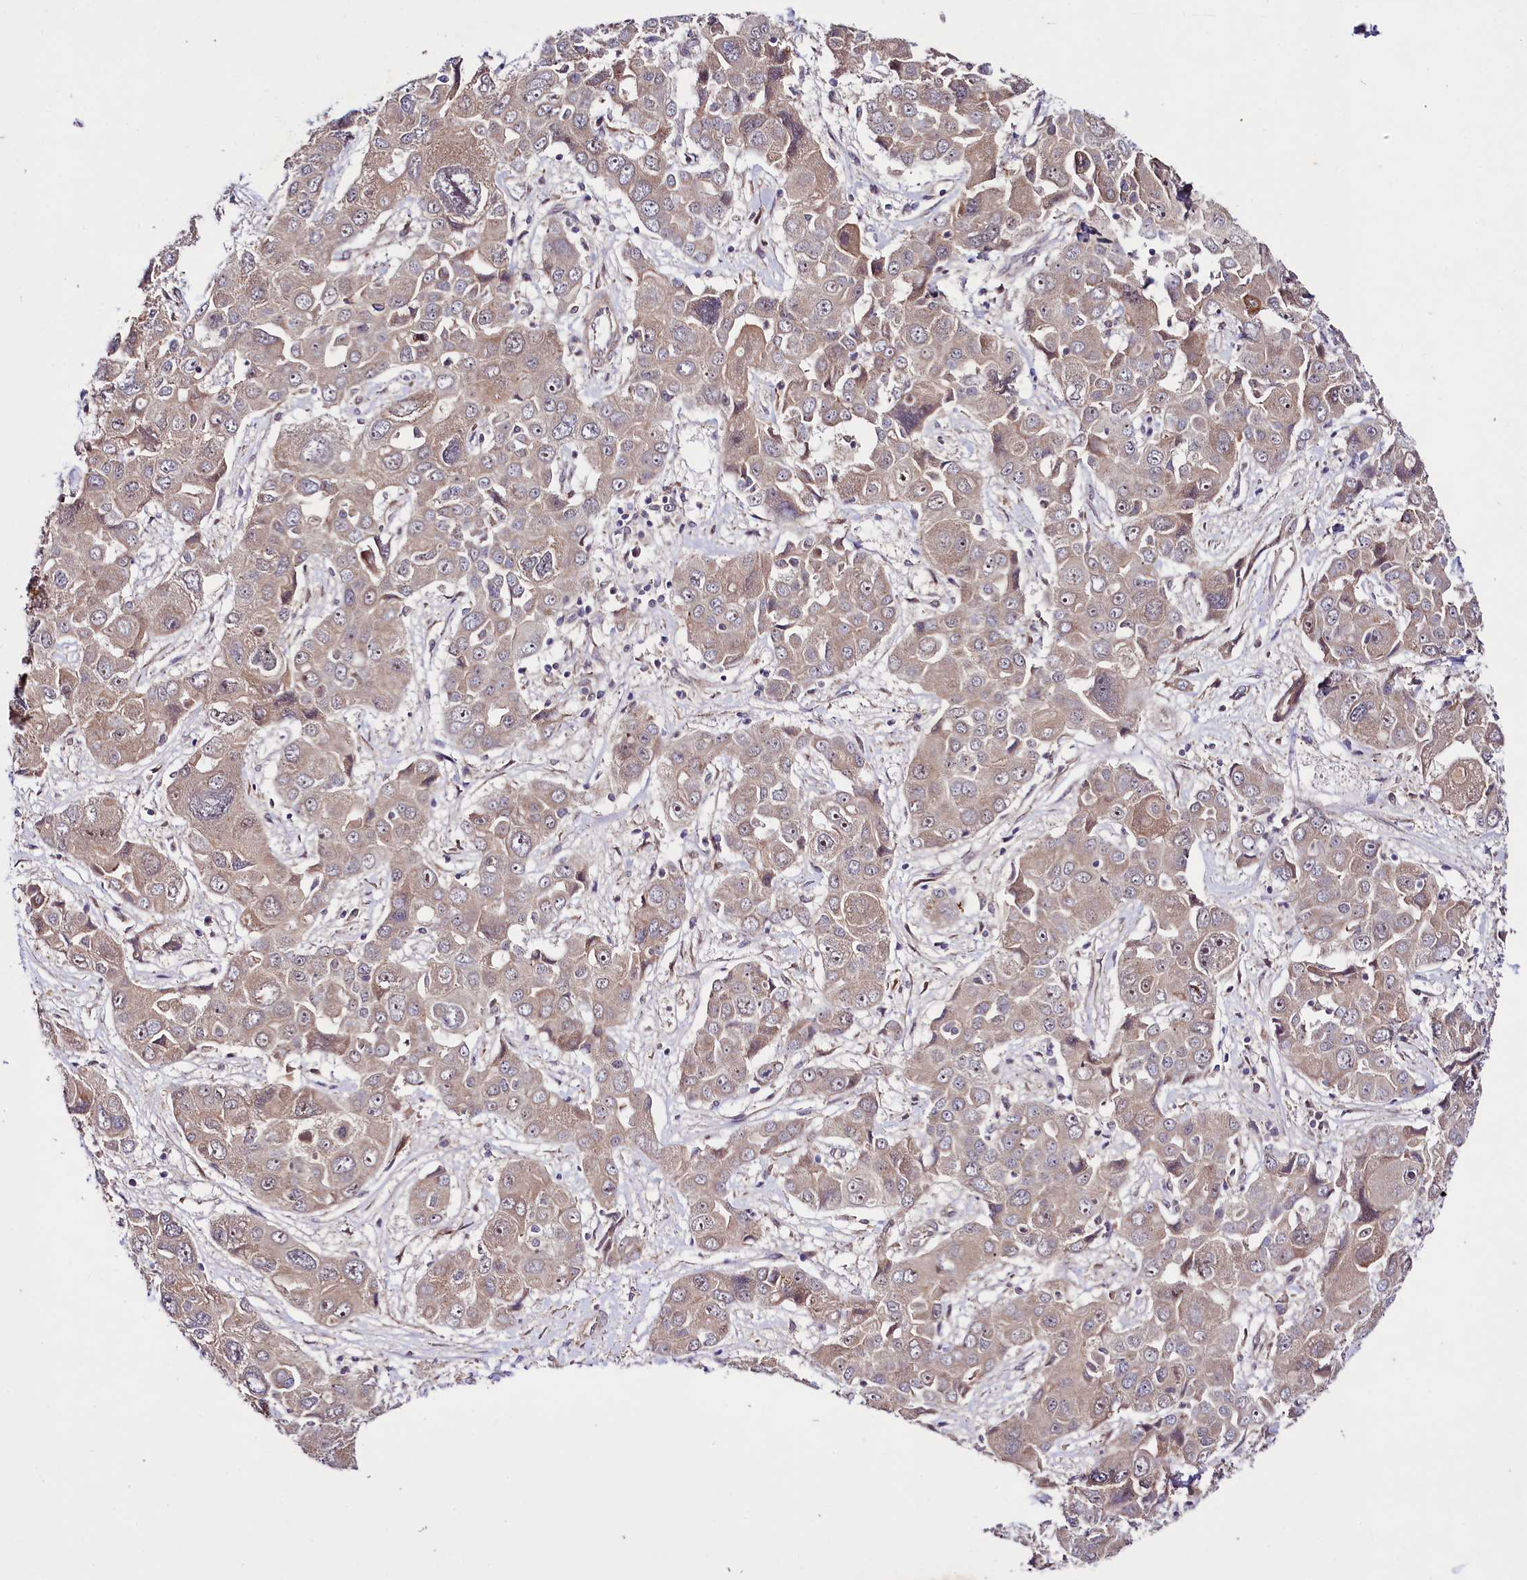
{"staining": {"intensity": "weak", "quantity": ">75%", "location": "cytoplasmic/membranous,nuclear"}, "tissue": "liver cancer", "cell_type": "Tumor cells", "image_type": "cancer", "snomed": [{"axis": "morphology", "description": "Cholangiocarcinoma"}, {"axis": "topography", "description": "Liver"}], "caption": "Cholangiocarcinoma (liver) stained with DAB (3,3'-diaminobenzidine) IHC demonstrates low levels of weak cytoplasmic/membranous and nuclear expression in about >75% of tumor cells.", "gene": "PHLDB1", "patient": {"sex": "male", "age": 67}}